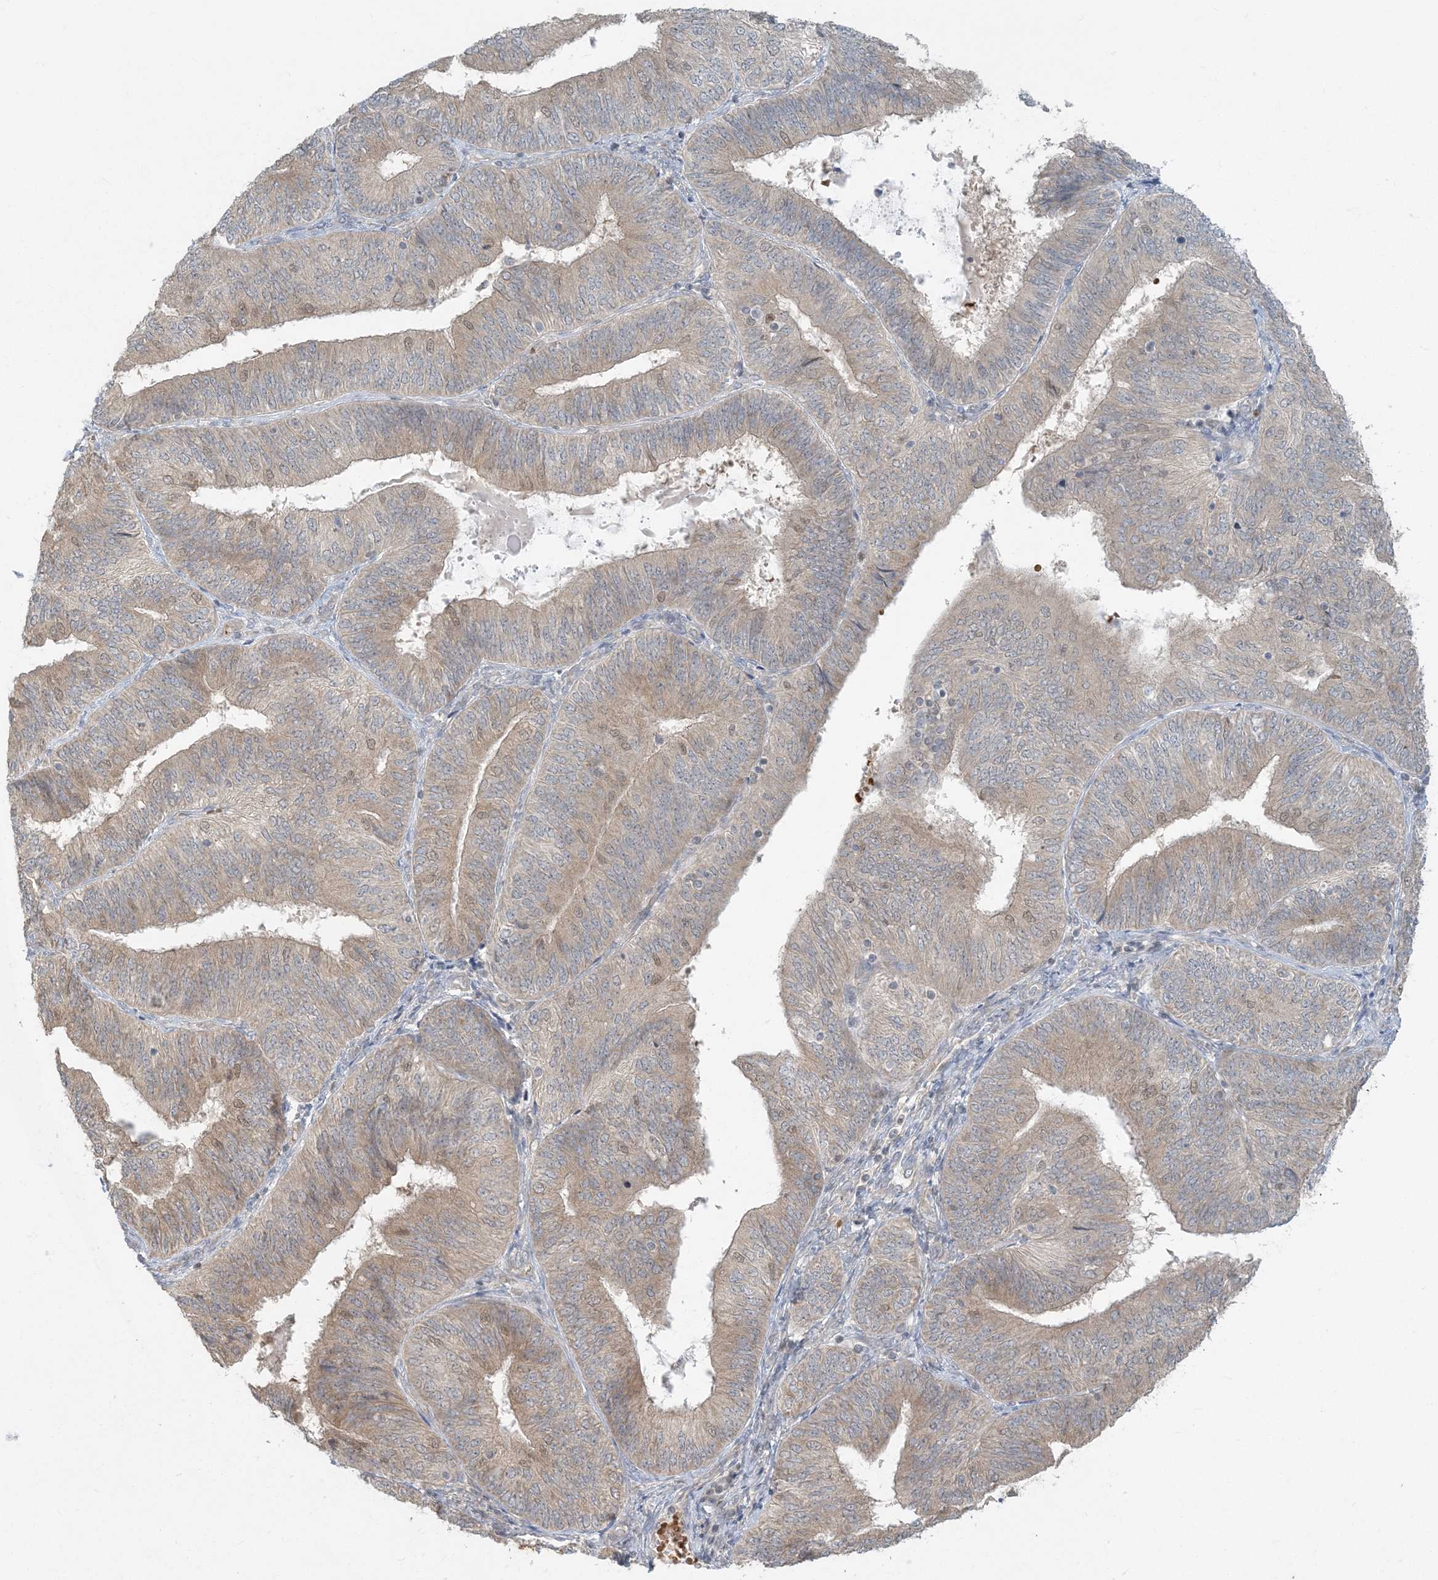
{"staining": {"intensity": "weak", "quantity": ">75%", "location": "cytoplasmic/membranous"}, "tissue": "endometrial cancer", "cell_type": "Tumor cells", "image_type": "cancer", "snomed": [{"axis": "morphology", "description": "Adenocarcinoma, NOS"}, {"axis": "topography", "description": "Endometrium"}], "caption": "Tumor cells reveal weak cytoplasmic/membranous expression in about >75% of cells in adenocarcinoma (endometrial). (DAB = brown stain, brightfield microscopy at high magnification).", "gene": "CTDNEP1", "patient": {"sex": "female", "age": 58}}